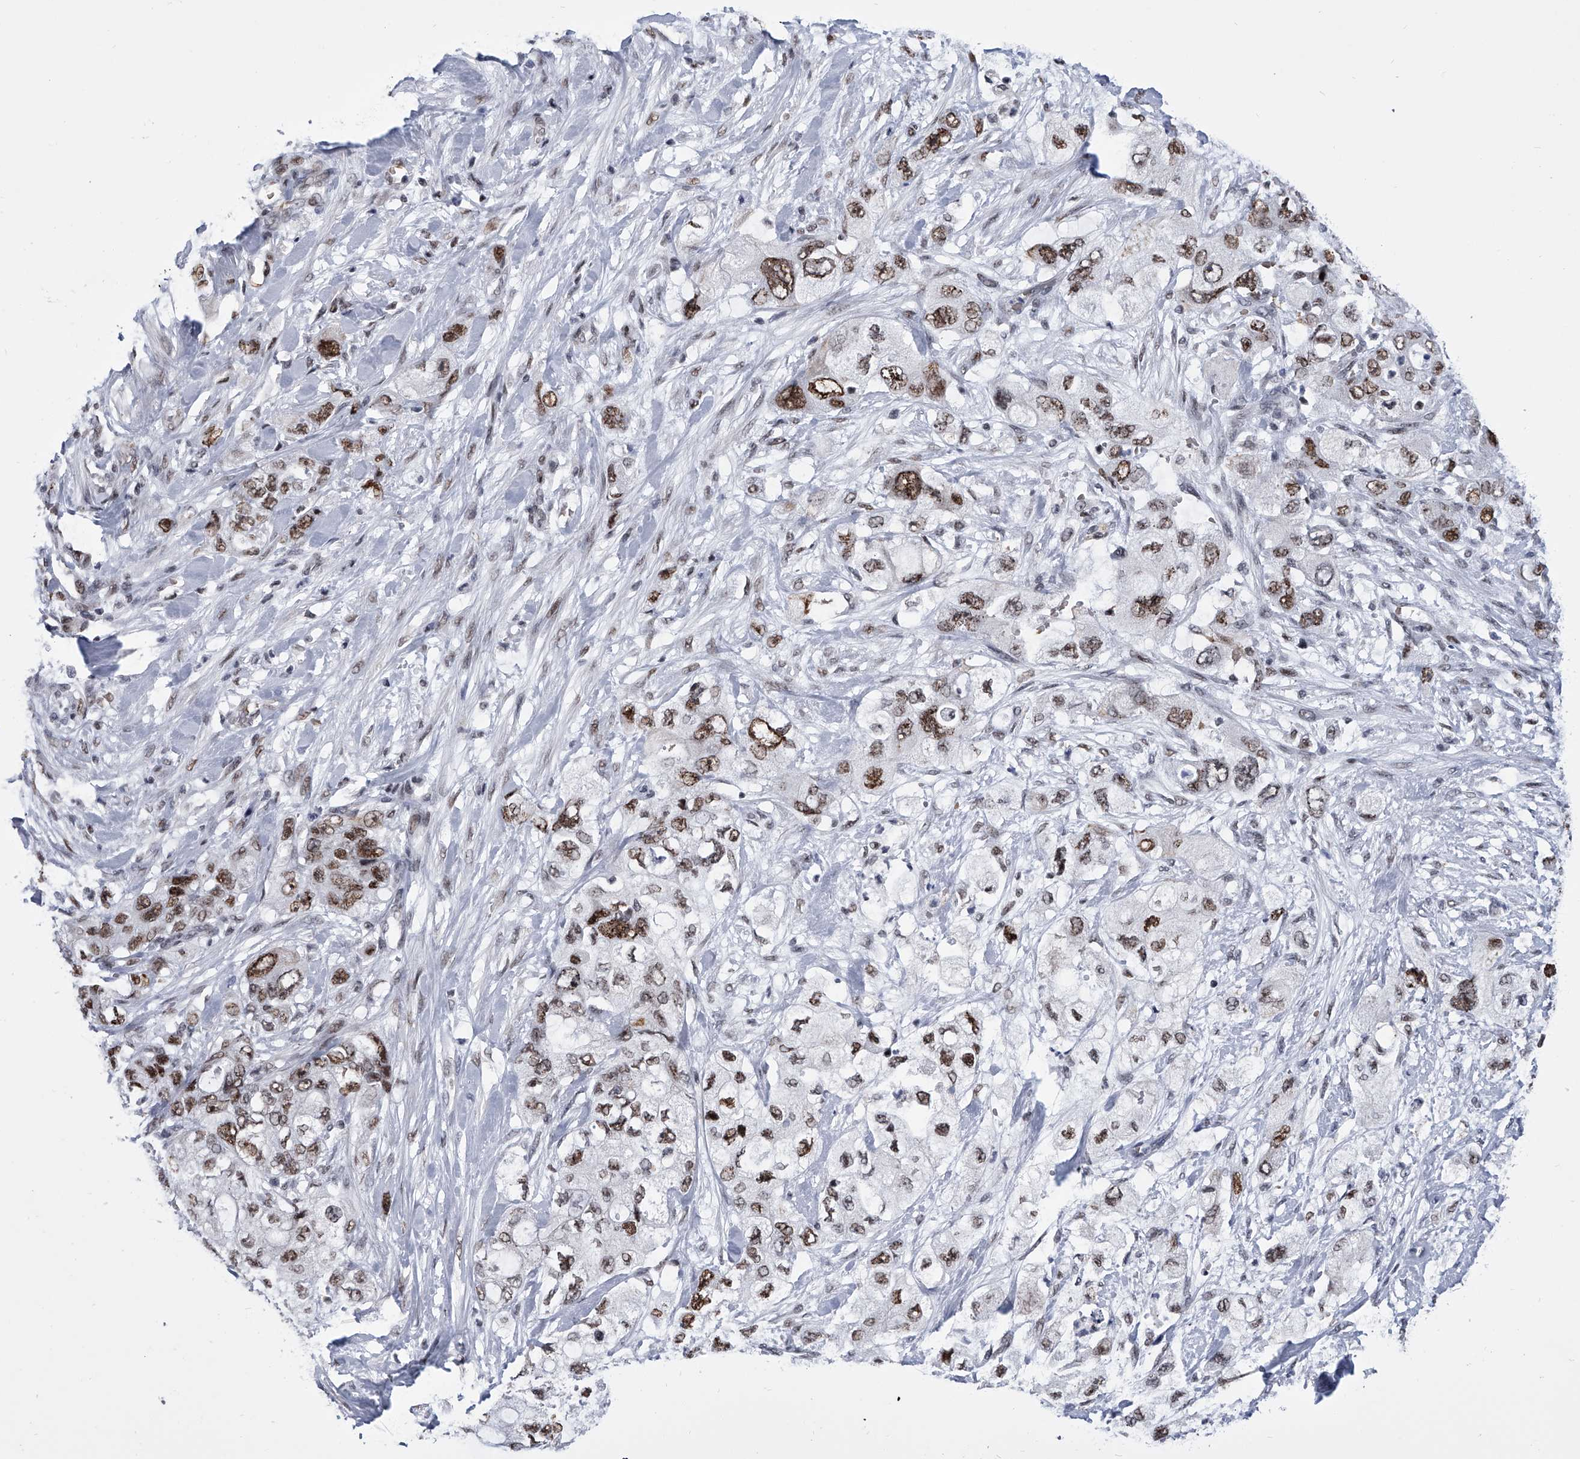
{"staining": {"intensity": "moderate", "quantity": ">75%", "location": "nuclear"}, "tissue": "pancreatic cancer", "cell_type": "Tumor cells", "image_type": "cancer", "snomed": [{"axis": "morphology", "description": "Adenocarcinoma, NOS"}, {"axis": "topography", "description": "Pancreas"}], "caption": "Moderate nuclear protein staining is seen in approximately >75% of tumor cells in adenocarcinoma (pancreatic).", "gene": "SIM2", "patient": {"sex": "female", "age": 73}}